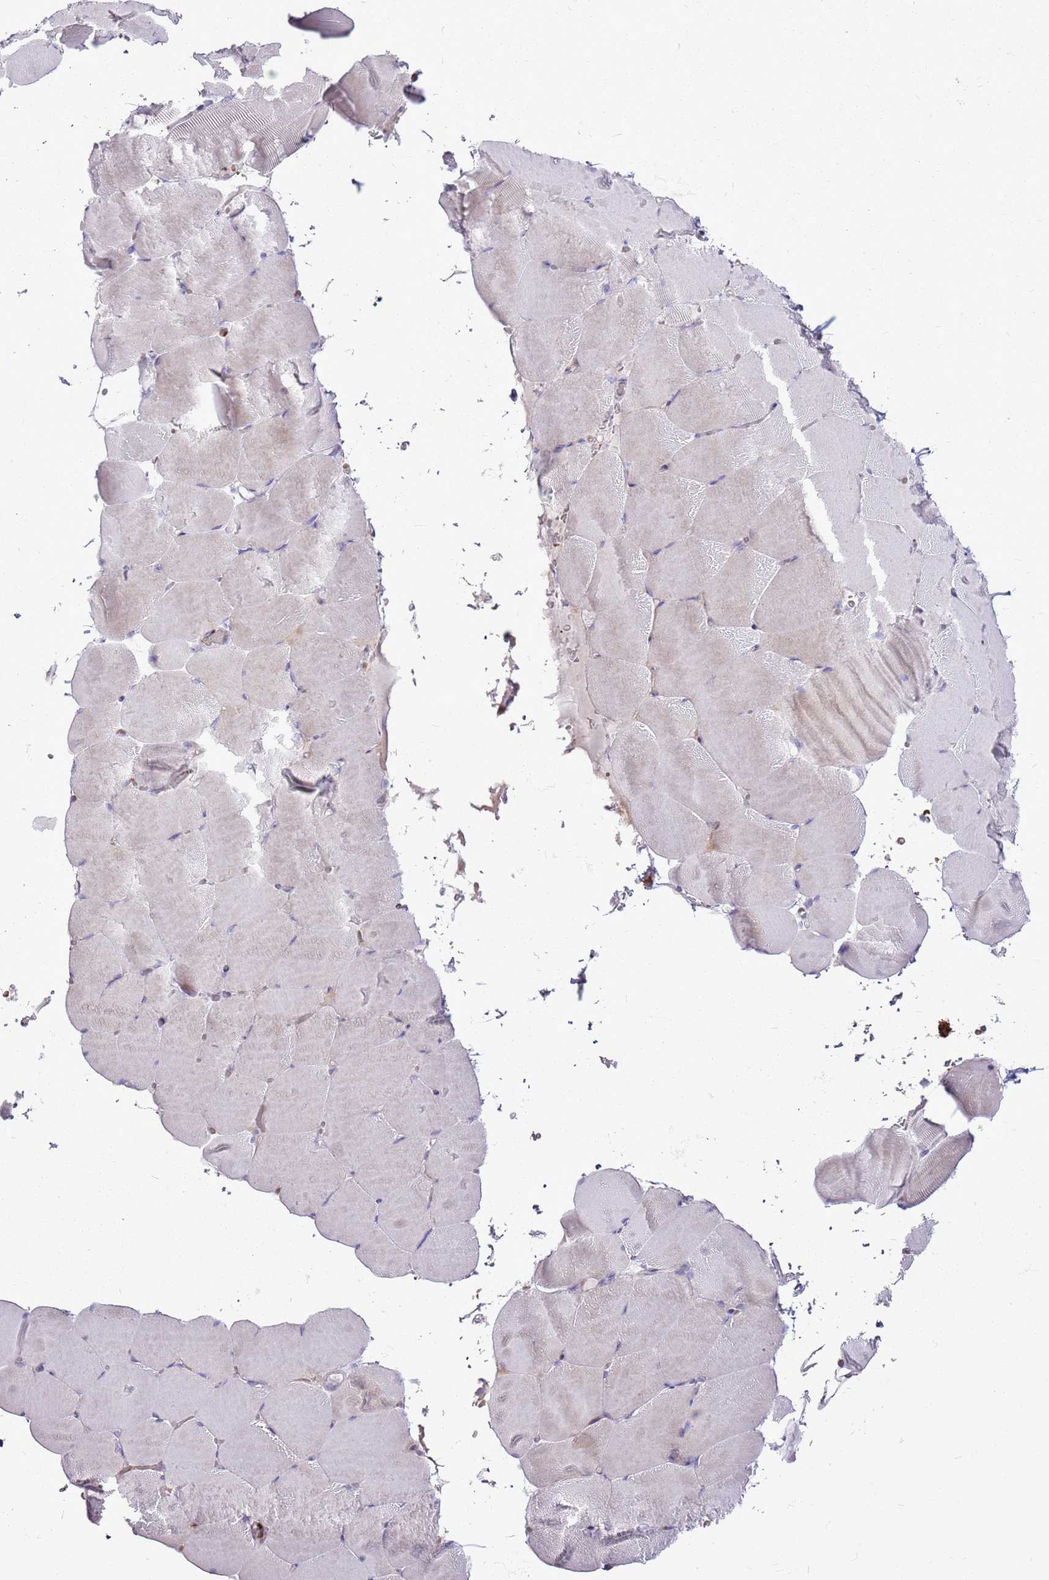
{"staining": {"intensity": "negative", "quantity": "none", "location": "none"}, "tissue": "skeletal muscle", "cell_type": "Myocytes", "image_type": "normal", "snomed": [{"axis": "morphology", "description": "Normal tissue, NOS"}, {"axis": "topography", "description": "Skeletal muscle"}, {"axis": "topography", "description": "Parathyroid gland"}], "caption": "Micrograph shows no protein expression in myocytes of normal skeletal muscle.", "gene": "CHAC2", "patient": {"sex": "female", "age": 37}}